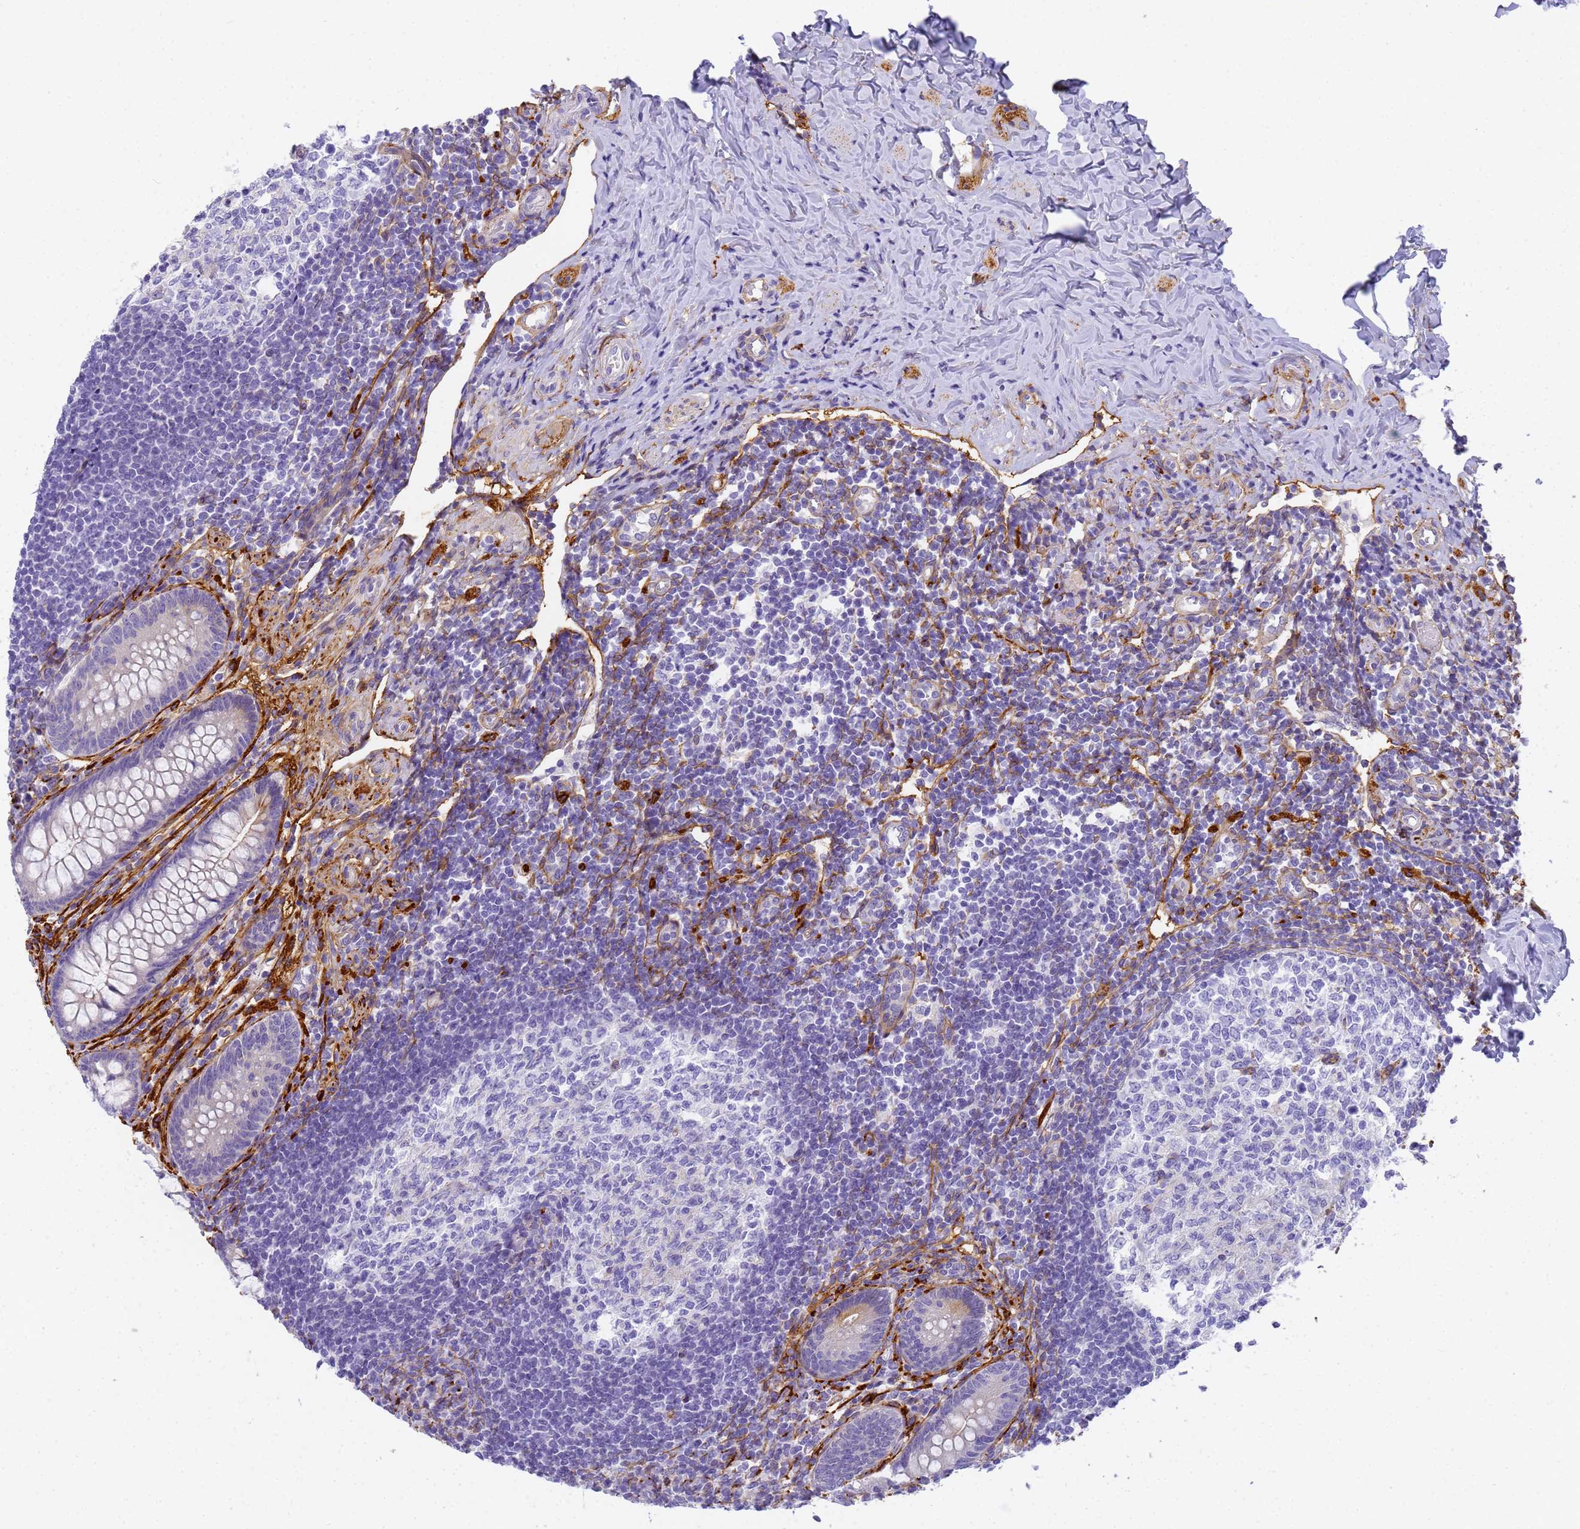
{"staining": {"intensity": "negative", "quantity": "none", "location": "none"}, "tissue": "appendix", "cell_type": "Glandular cells", "image_type": "normal", "snomed": [{"axis": "morphology", "description": "Normal tissue, NOS"}, {"axis": "topography", "description": "Appendix"}], "caption": "The image exhibits no significant positivity in glandular cells of appendix.", "gene": "MVB12A", "patient": {"sex": "female", "age": 33}}